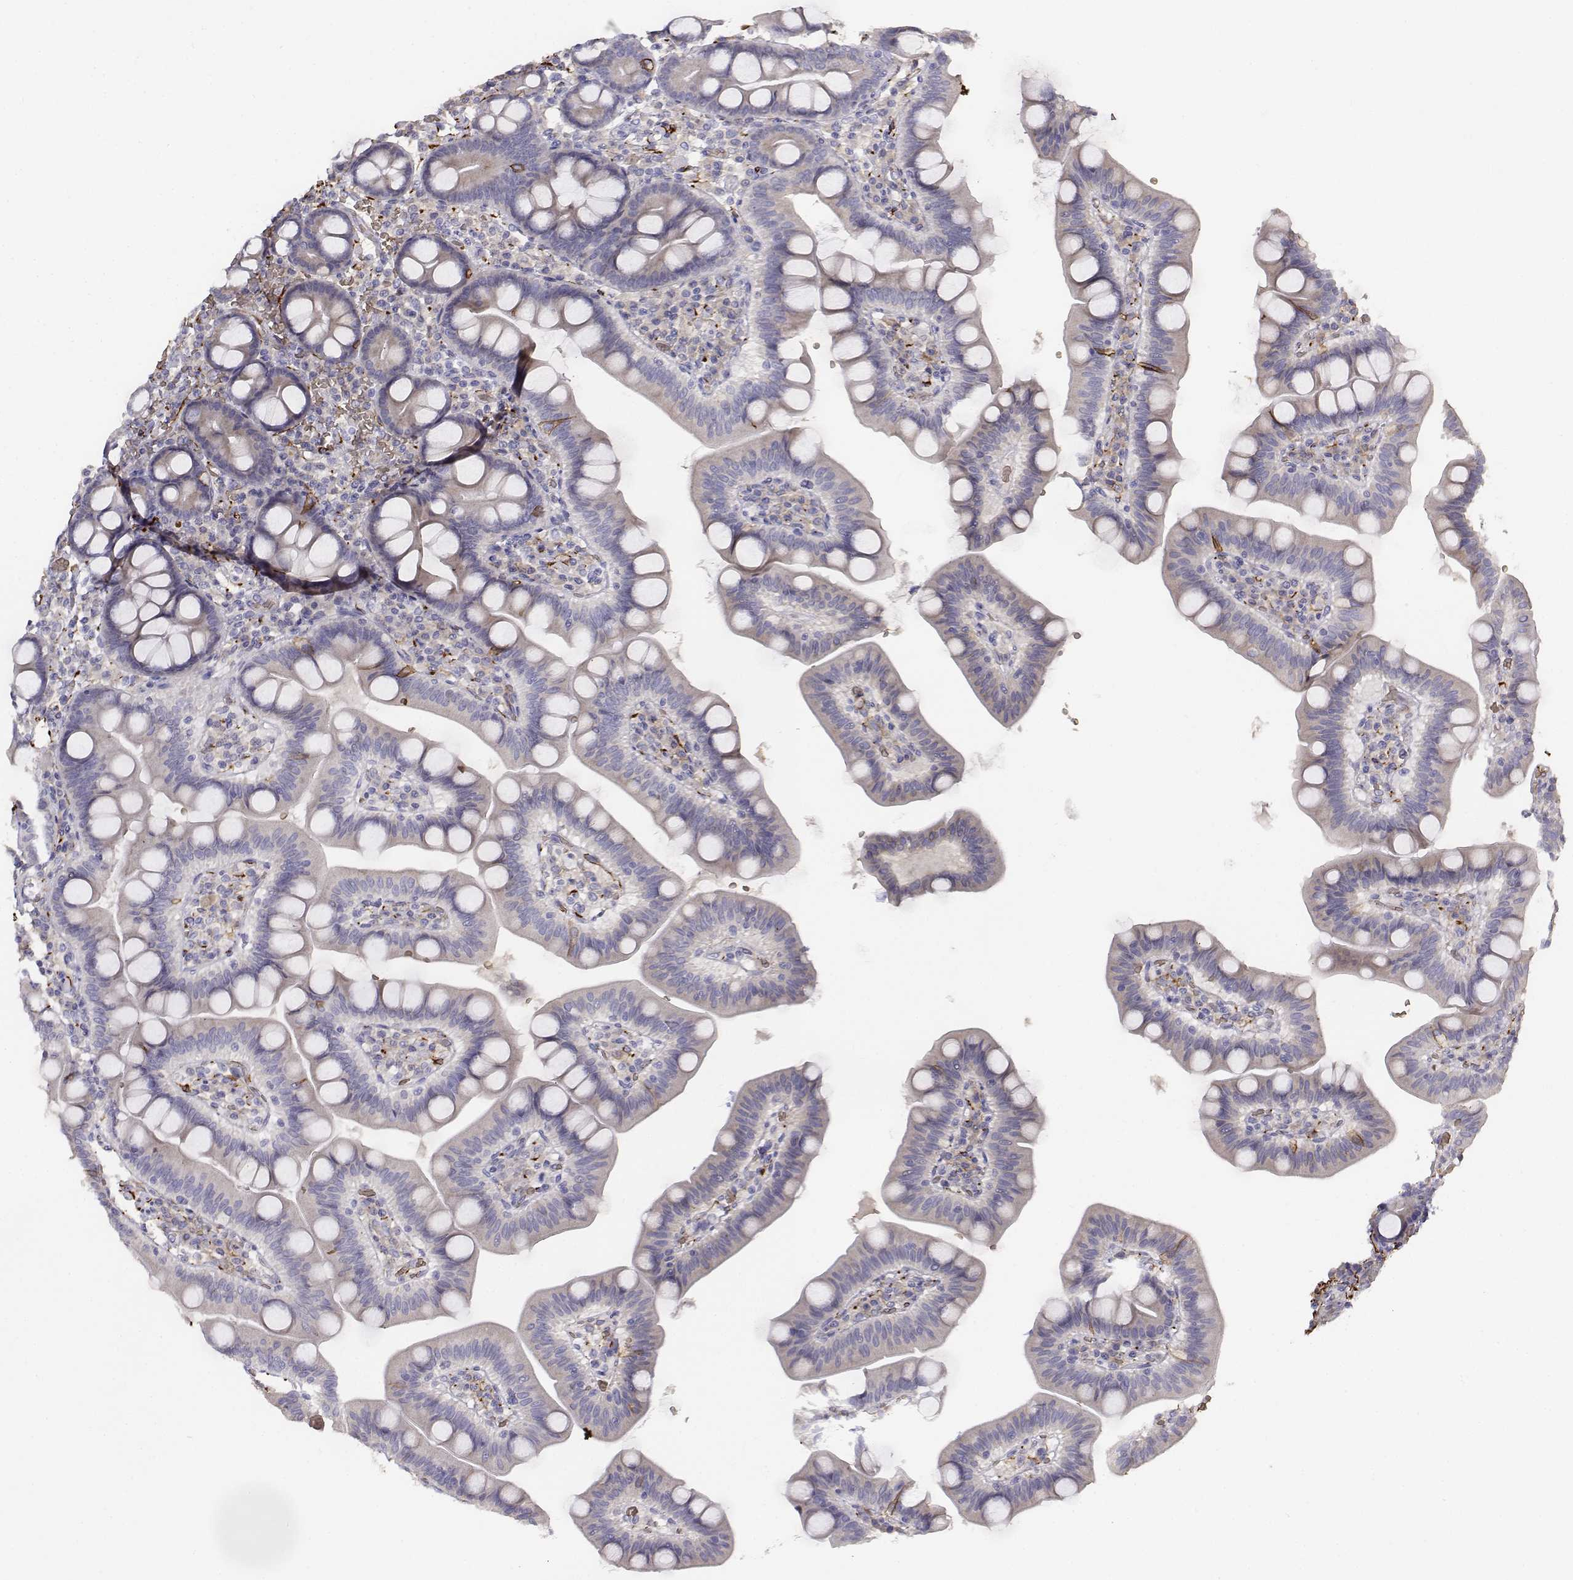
{"staining": {"intensity": "negative", "quantity": "none", "location": "none"}, "tissue": "duodenum", "cell_type": "Glandular cells", "image_type": "normal", "snomed": [{"axis": "morphology", "description": "Normal tissue, NOS"}, {"axis": "topography", "description": "Pancreas"}, {"axis": "topography", "description": "Duodenum"}], "caption": "Glandular cells are negative for brown protein staining in benign duodenum. (DAB IHC, high magnification).", "gene": "CADM1", "patient": {"sex": "male", "age": 59}}